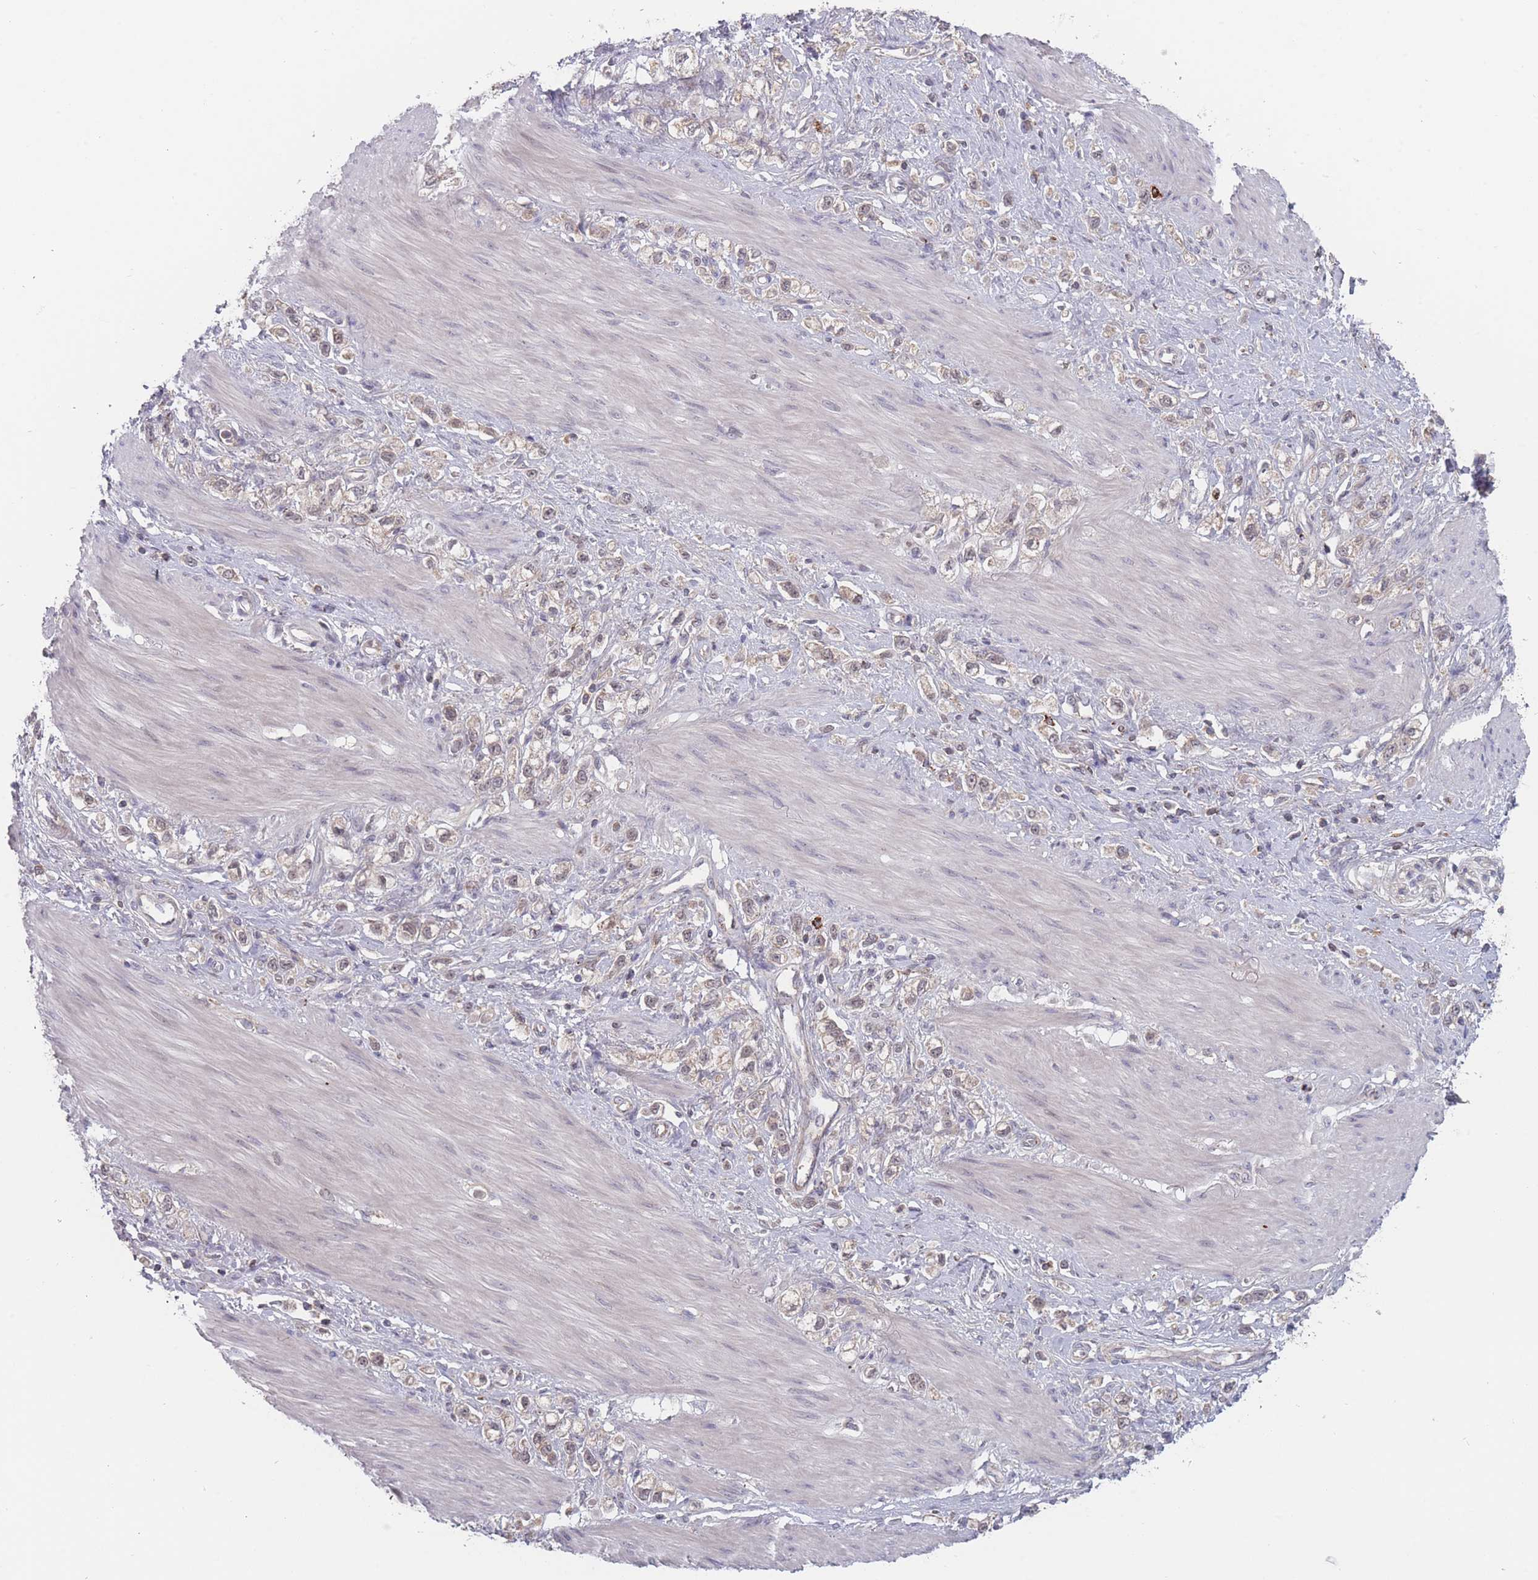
{"staining": {"intensity": "weak", "quantity": "<25%", "location": "cytoplasmic/membranous"}, "tissue": "stomach cancer", "cell_type": "Tumor cells", "image_type": "cancer", "snomed": [{"axis": "morphology", "description": "Adenocarcinoma, NOS"}, {"axis": "topography", "description": "Stomach"}], "caption": "DAB immunohistochemical staining of human stomach adenocarcinoma reveals no significant expression in tumor cells.", "gene": "TMEM232", "patient": {"sex": "female", "age": 65}}